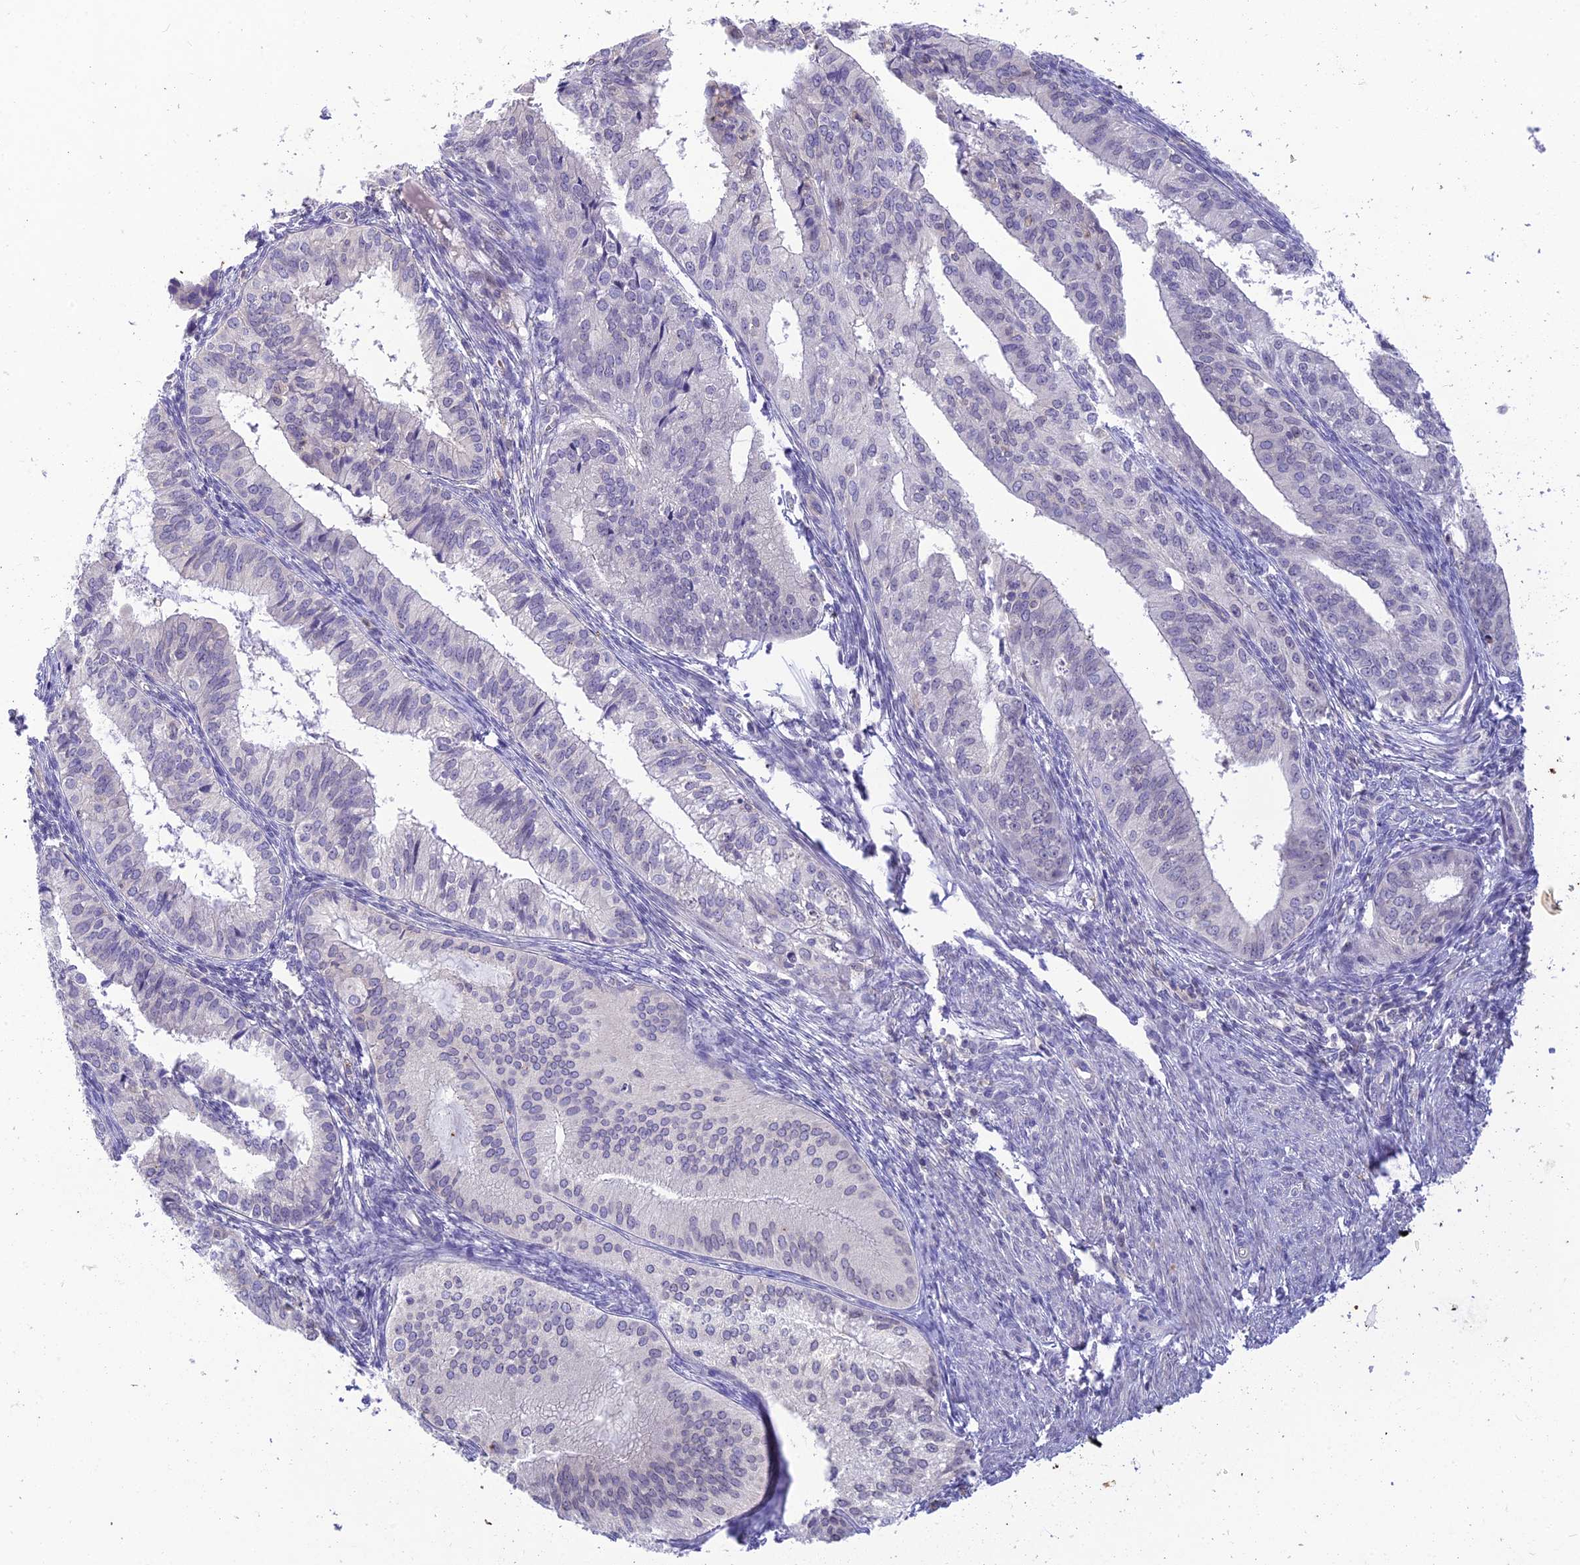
{"staining": {"intensity": "negative", "quantity": "none", "location": "none"}, "tissue": "endometrial cancer", "cell_type": "Tumor cells", "image_type": "cancer", "snomed": [{"axis": "morphology", "description": "Adenocarcinoma, NOS"}, {"axis": "topography", "description": "Endometrium"}], "caption": "Immunohistochemistry image of neoplastic tissue: human endometrial cancer stained with DAB shows no significant protein positivity in tumor cells.", "gene": "BMT2", "patient": {"sex": "female", "age": 50}}